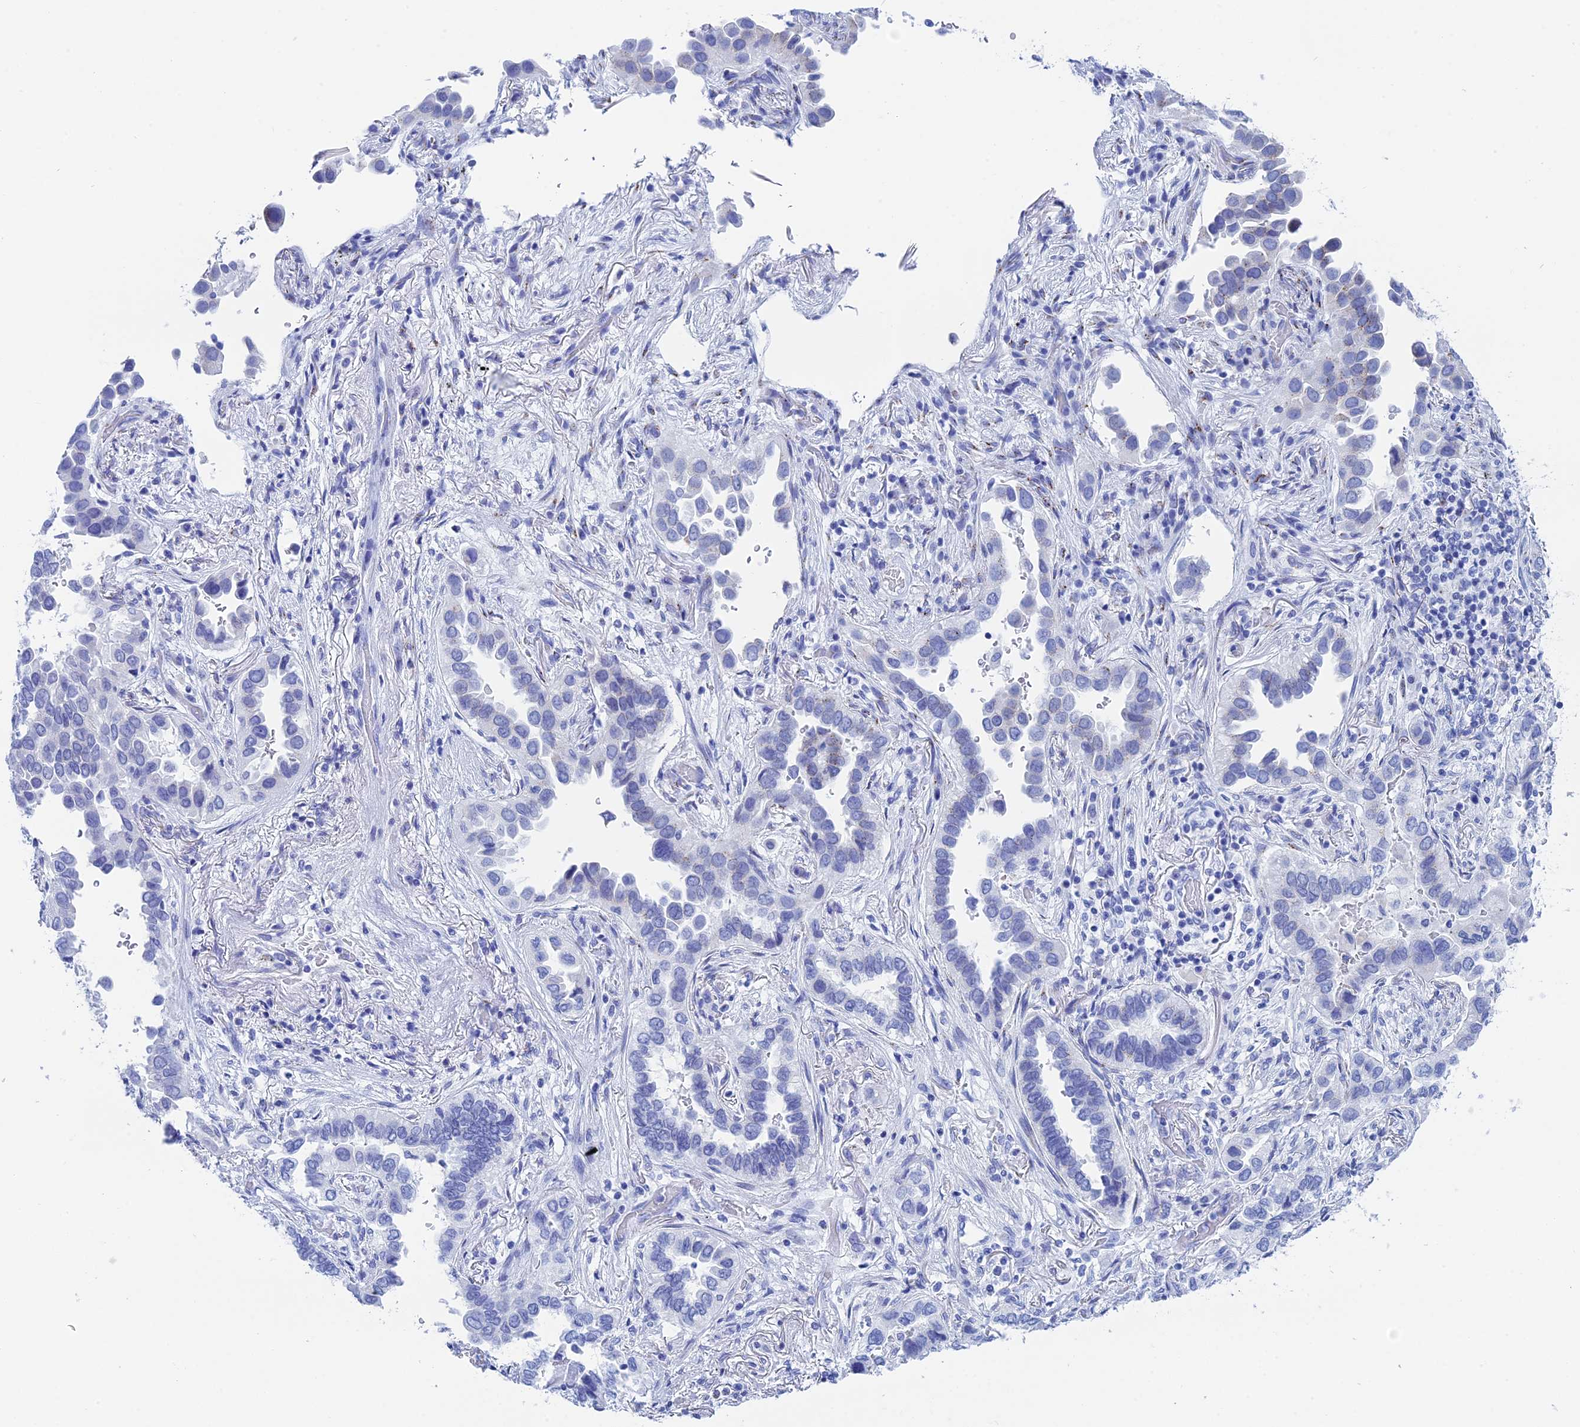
{"staining": {"intensity": "negative", "quantity": "none", "location": "none"}, "tissue": "lung cancer", "cell_type": "Tumor cells", "image_type": "cancer", "snomed": [{"axis": "morphology", "description": "Adenocarcinoma, NOS"}, {"axis": "topography", "description": "Lung"}], "caption": "A high-resolution image shows IHC staining of lung cancer (adenocarcinoma), which shows no significant expression in tumor cells. (Stains: DAB IHC with hematoxylin counter stain, Microscopy: brightfield microscopy at high magnification).", "gene": "ERICH4", "patient": {"sex": "female", "age": 76}}